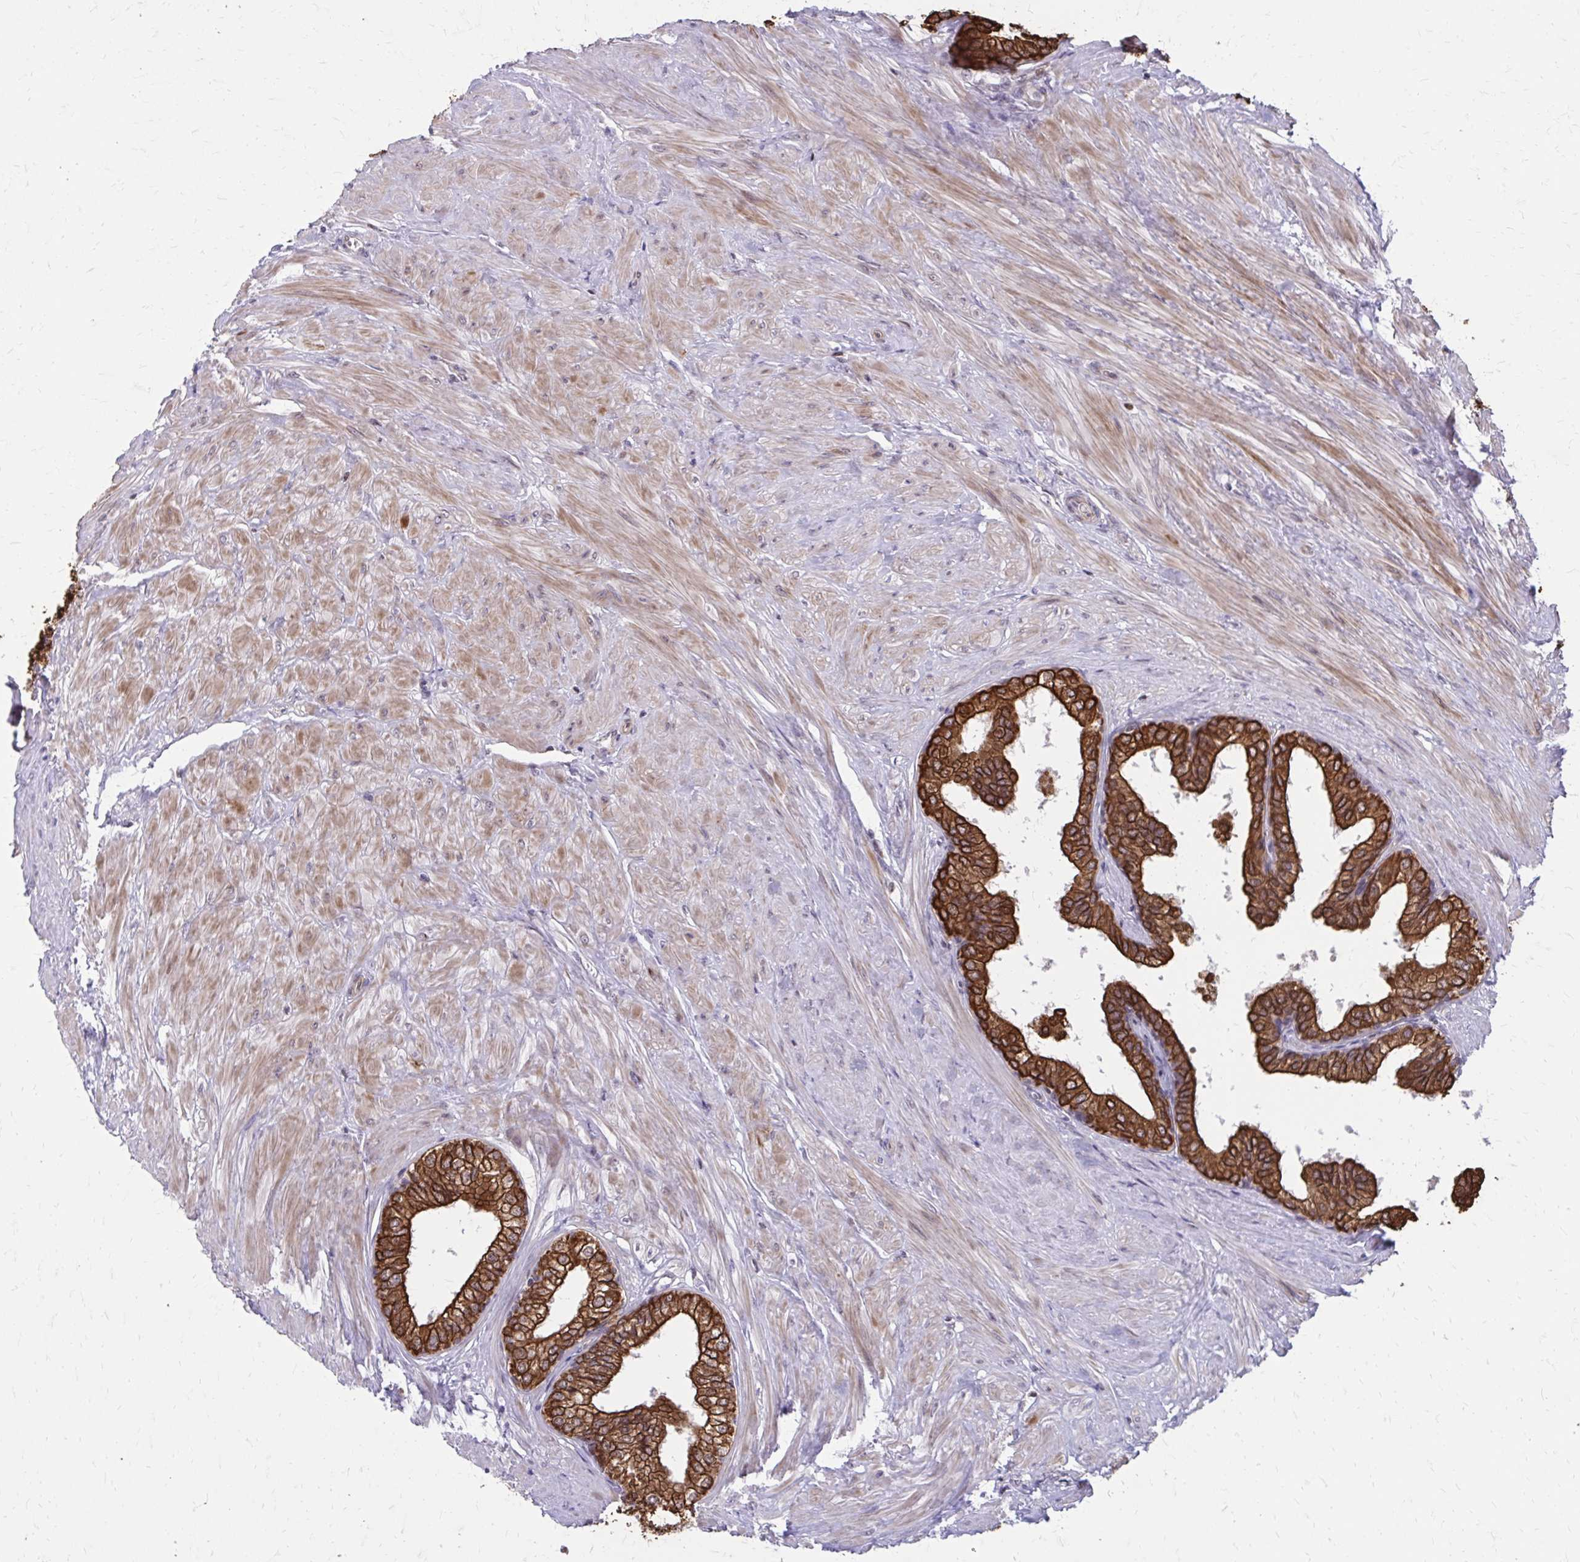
{"staining": {"intensity": "strong", "quantity": ">75%", "location": "cytoplasmic/membranous,nuclear"}, "tissue": "prostate", "cell_type": "Glandular cells", "image_type": "normal", "snomed": [{"axis": "morphology", "description": "Normal tissue, NOS"}, {"axis": "topography", "description": "Prostate"}, {"axis": "topography", "description": "Peripheral nerve tissue"}], "caption": "The photomicrograph shows a brown stain indicating the presence of a protein in the cytoplasmic/membranous,nuclear of glandular cells in prostate. (brown staining indicates protein expression, while blue staining denotes nuclei).", "gene": "ANKRD30B", "patient": {"sex": "male", "age": 55}}